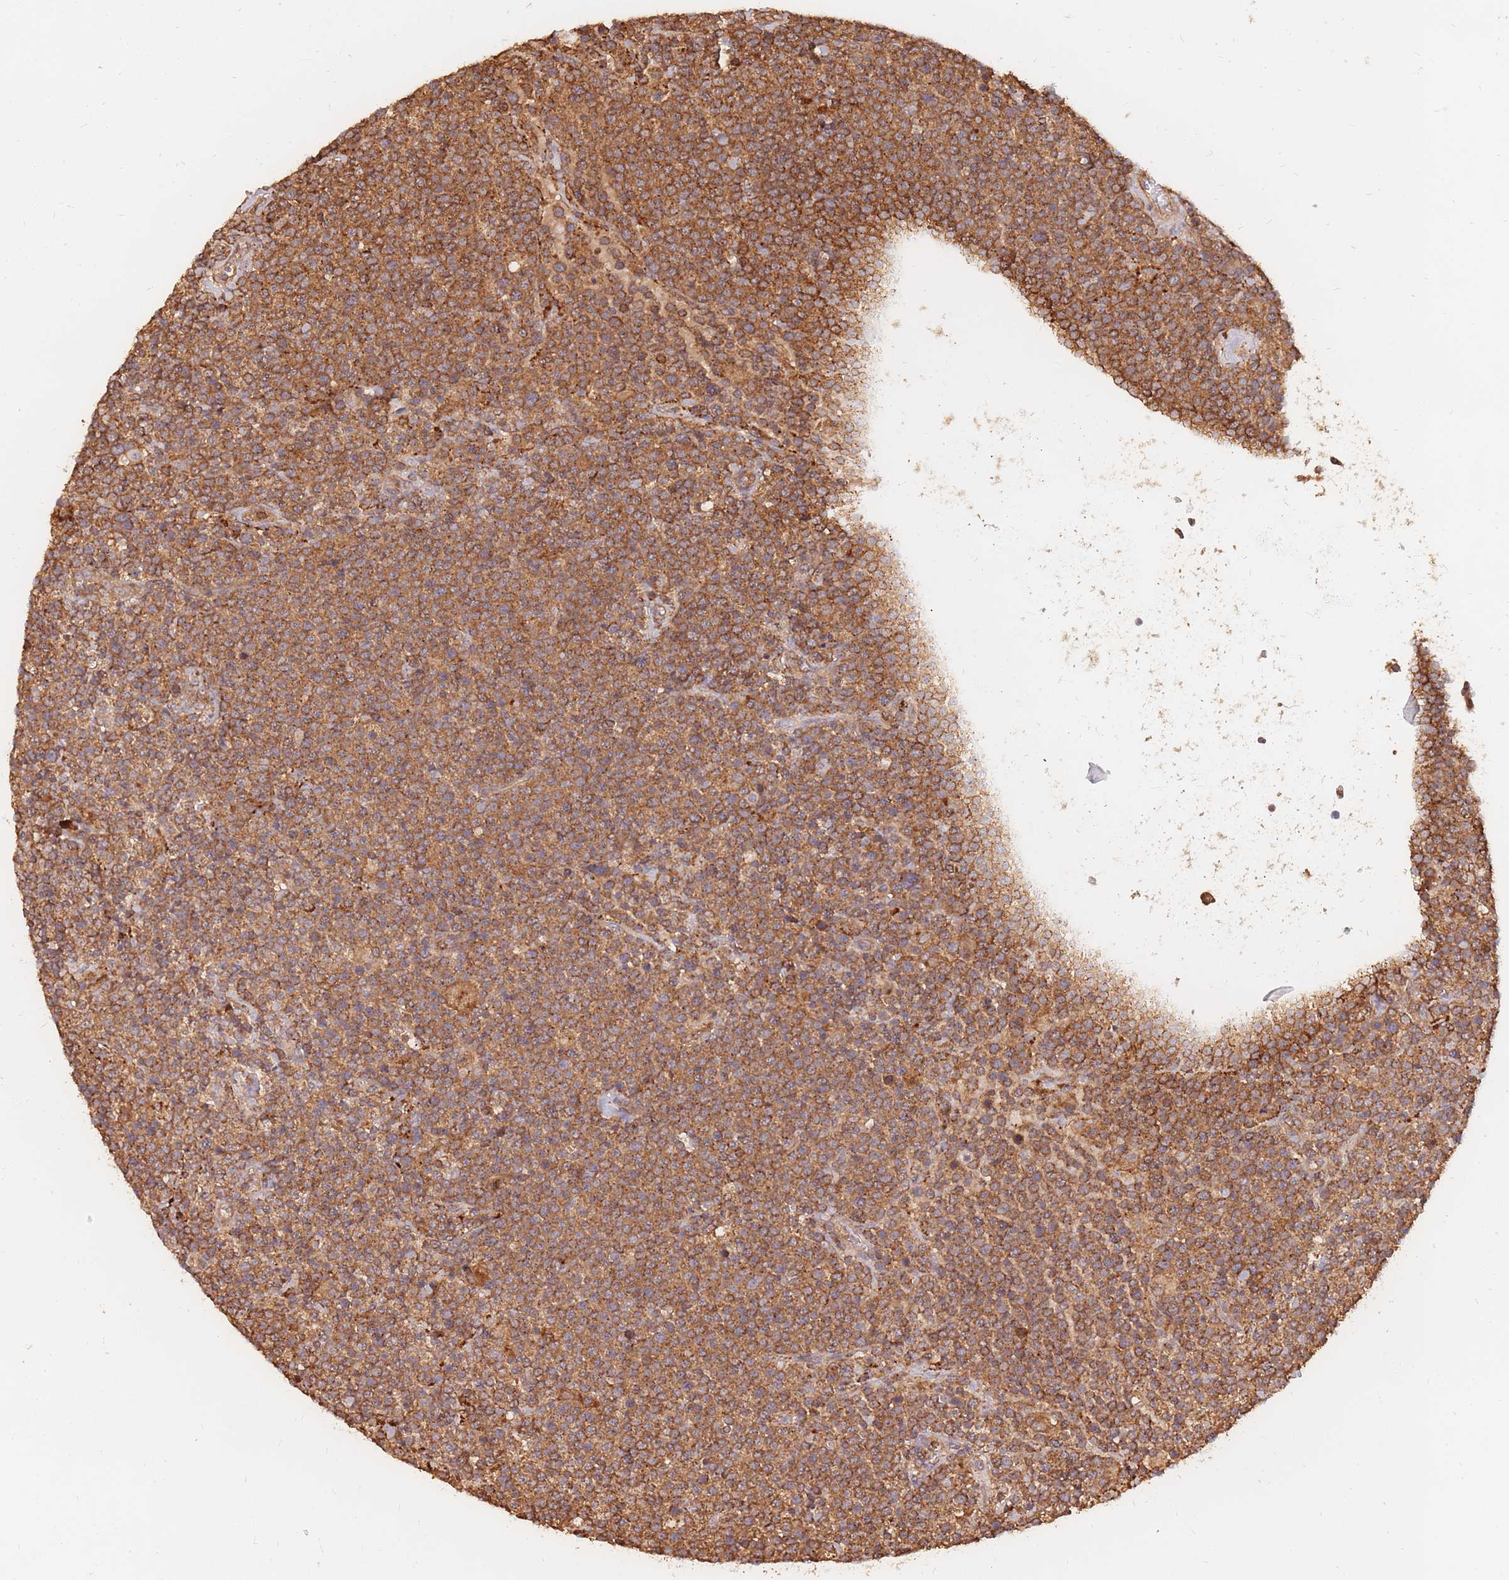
{"staining": {"intensity": "moderate", "quantity": ">75%", "location": "cytoplasmic/membranous"}, "tissue": "lymphoma", "cell_type": "Tumor cells", "image_type": "cancer", "snomed": [{"axis": "morphology", "description": "Malignant lymphoma, non-Hodgkin's type, High grade"}, {"axis": "topography", "description": "Lymph node"}], "caption": "Lymphoma tissue exhibits moderate cytoplasmic/membranous staining in about >75% of tumor cells, visualized by immunohistochemistry. Ihc stains the protein in brown and the nuclei are stained blue.", "gene": "RASSF2", "patient": {"sex": "male", "age": 61}}